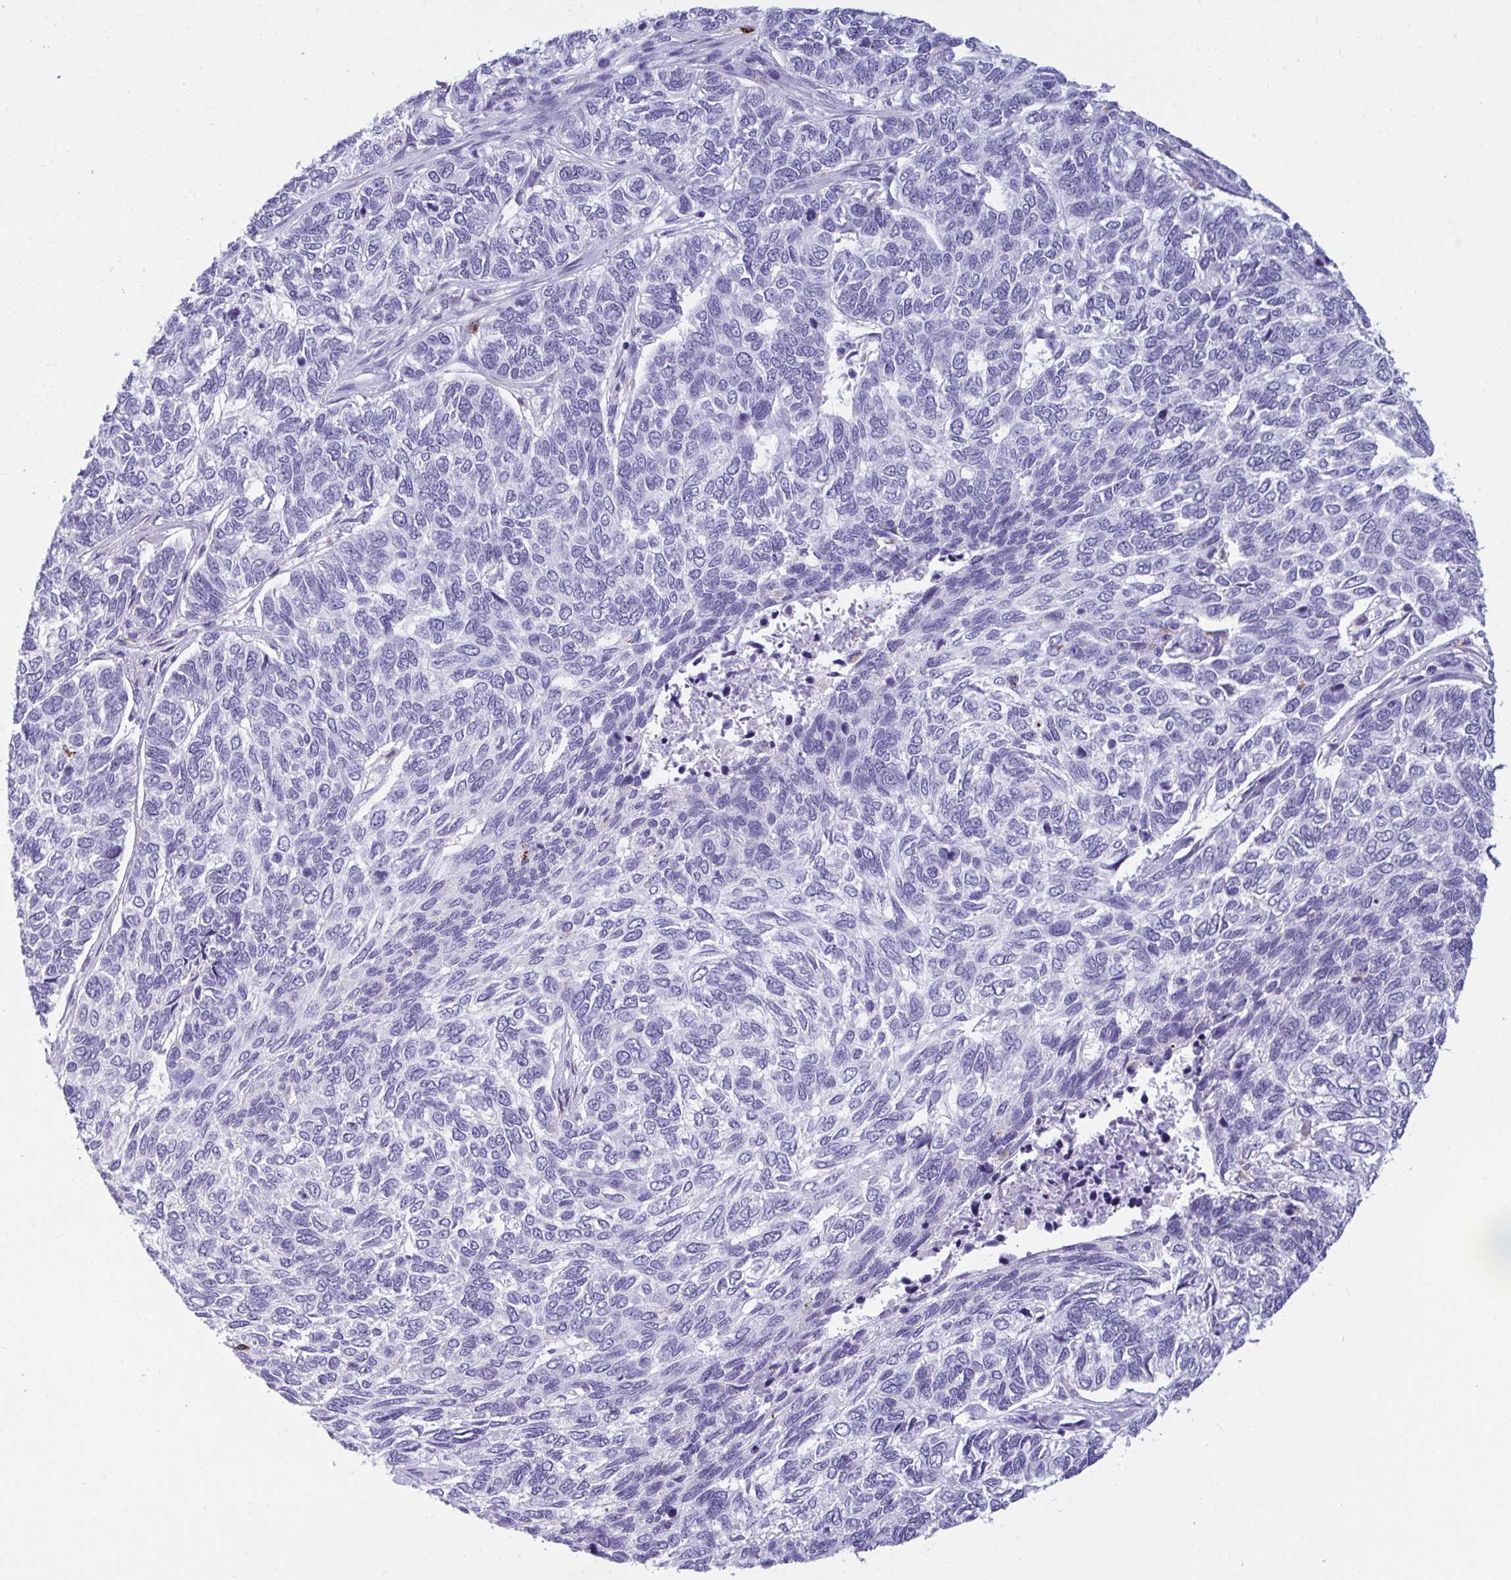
{"staining": {"intensity": "negative", "quantity": "none", "location": "none"}, "tissue": "skin cancer", "cell_type": "Tumor cells", "image_type": "cancer", "snomed": [{"axis": "morphology", "description": "Basal cell carcinoma"}, {"axis": "topography", "description": "Skin"}], "caption": "Tumor cells show no significant staining in skin cancer.", "gene": "CPVL", "patient": {"sex": "female", "age": 65}}